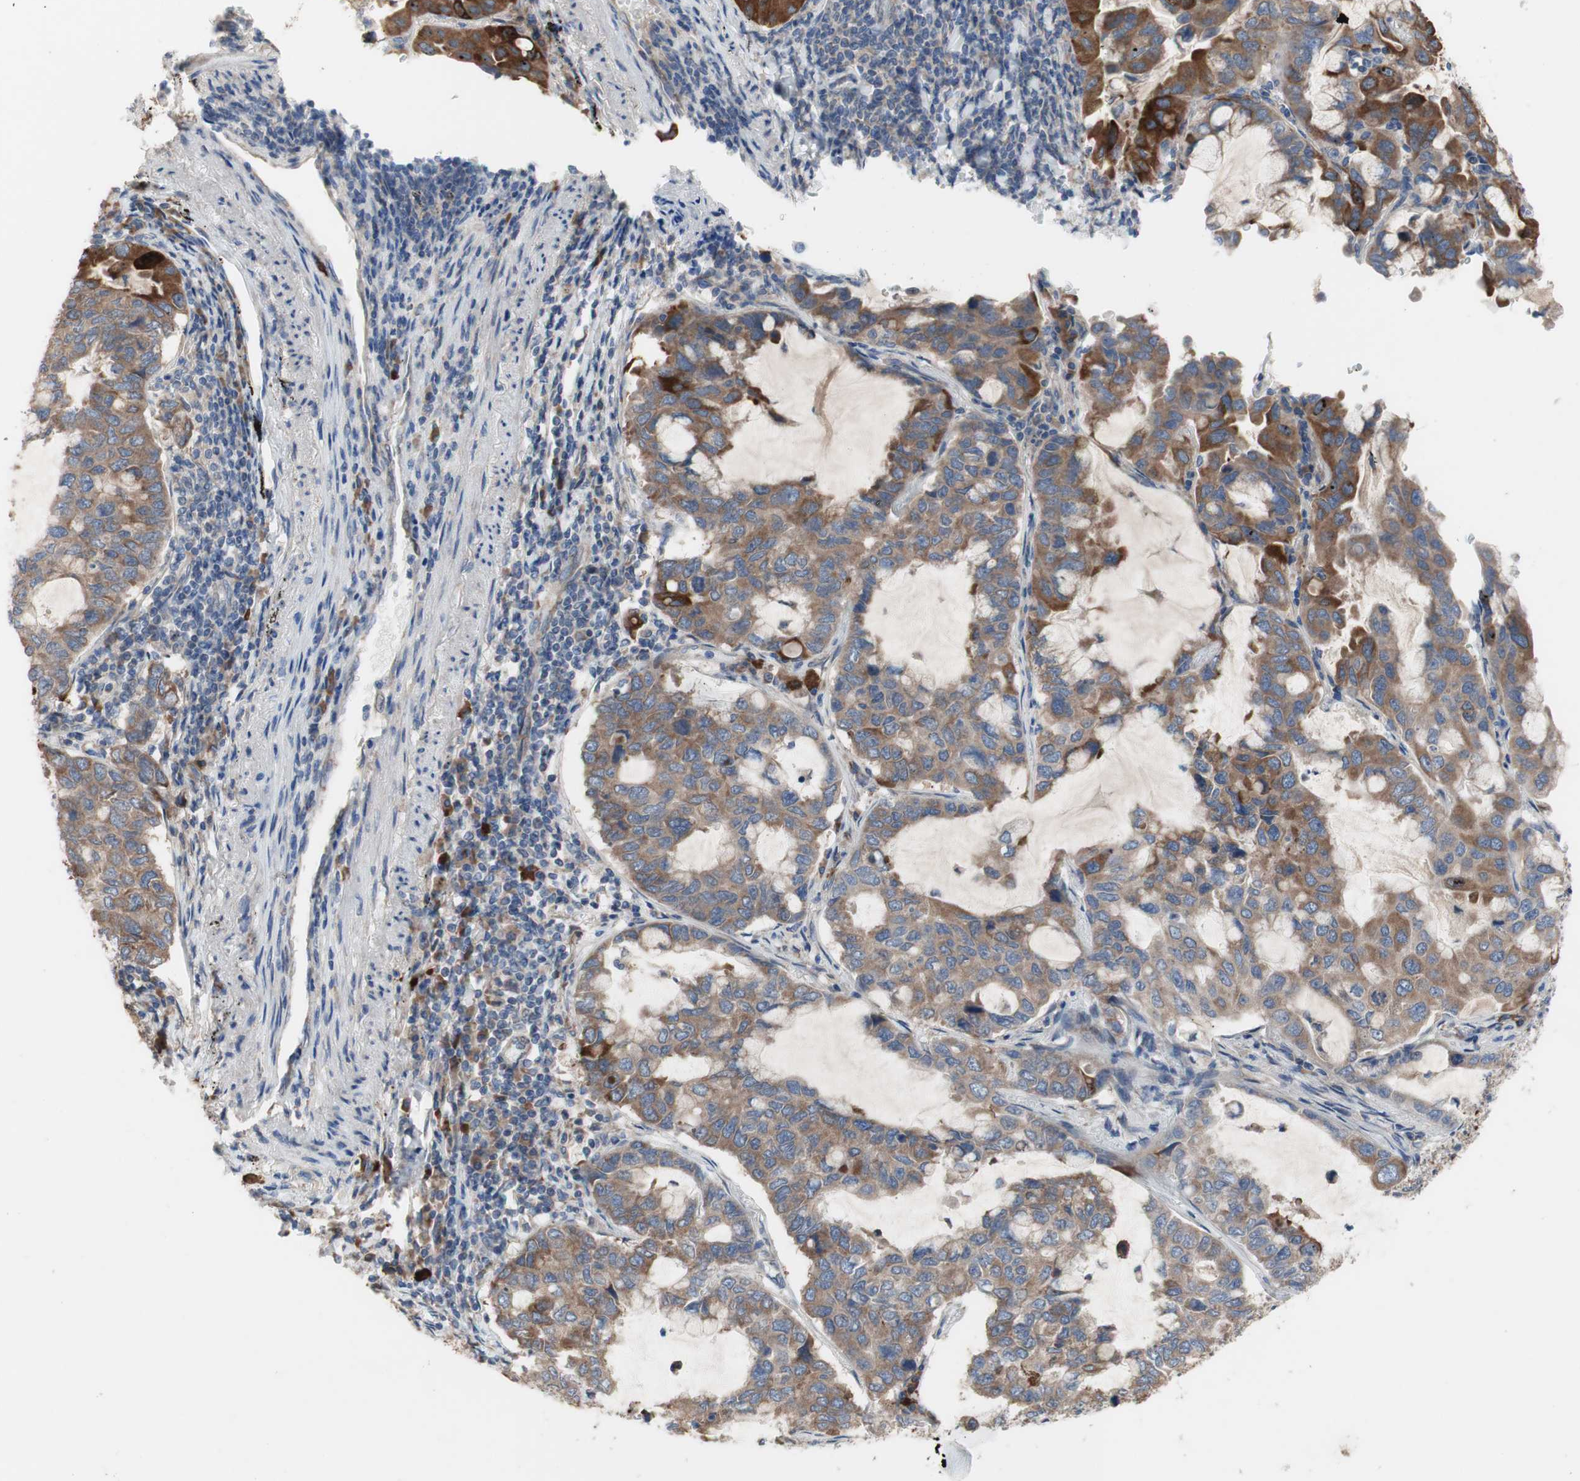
{"staining": {"intensity": "moderate", "quantity": ">75%", "location": "cytoplasmic/membranous"}, "tissue": "lung cancer", "cell_type": "Tumor cells", "image_type": "cancer", "snomed": [{"axis": "morphology", "description": "Adenocarcinoma, NOS"}, {"axis": "topography", "description": "Lung"}], "caption": "Immunohistochemistry photomicrograph of neoplastic tissue: lung adenocarcinoma stained using IHC exhibits medium levels of moderate protein expression localized specifically in the cytoplasmic/membranous of tumor cells, appearing as a cytoplasmic/membranous brown color.", "gene": "TTC14", "patient": {"sex": "male", "age": 64}}